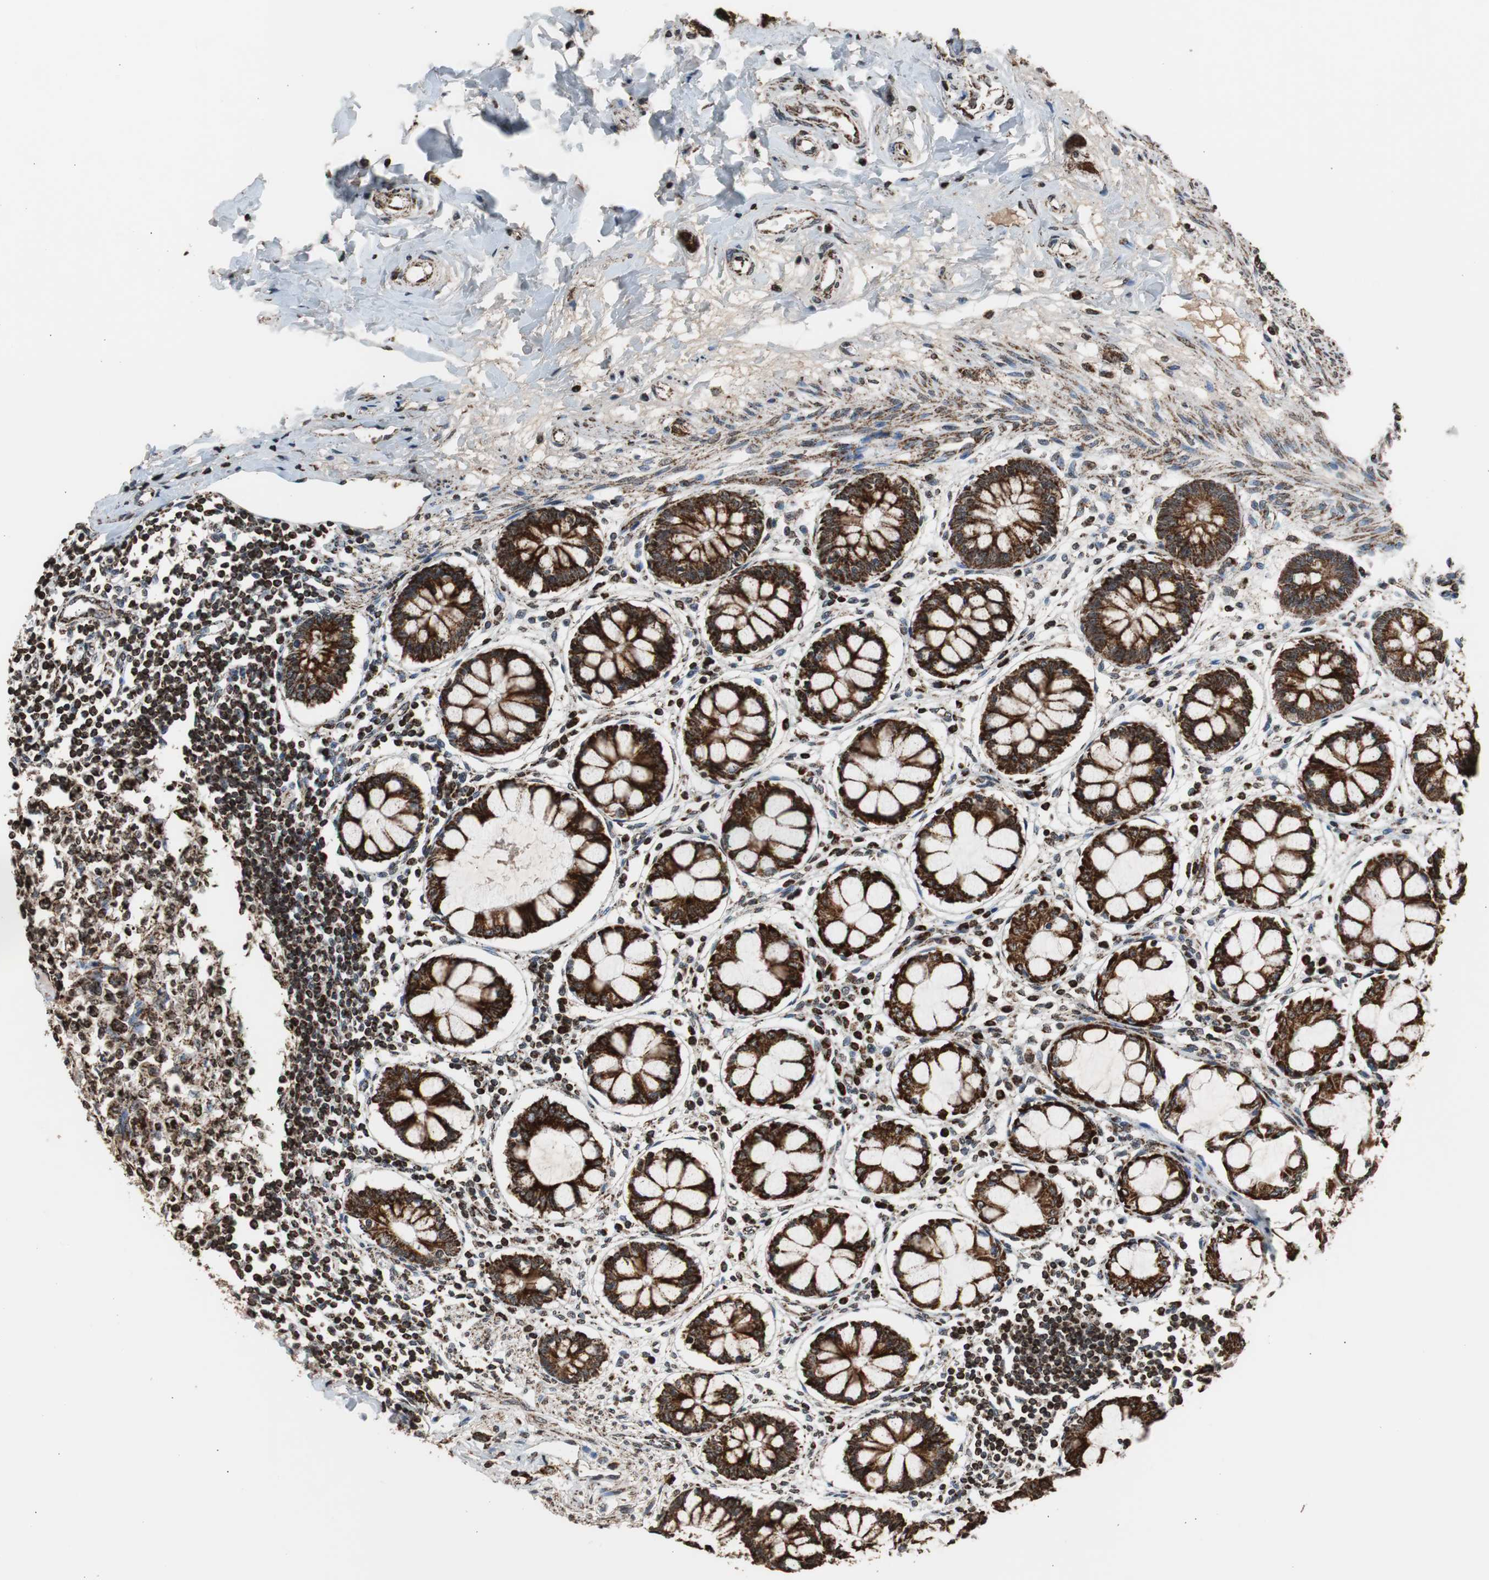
{"staining": {"intensity": "moderate", "quantity": ">75%", "location": "cytoplasmic/membranous"}, "tissue": "colon", "cell_type": "Endothelial cells", "image_type": "normal", "snomed": [{"axis": "morphology", "description": "Normal tissue, NOS"}, {"axis": "morphology", "description": "Adenocarcinoma, NOS"}, {"axis": "topography", "description": "Colon"}, {"axis": "topography", "description": "Peripheral nerve tissue"}], "caption": "Moderate cytoplasmic/membranous protein staining is seen in approximately >75% of endothelial cells in colon.", "gene": "HSPA9", "patient": {"sex": "male", "age": 14}}